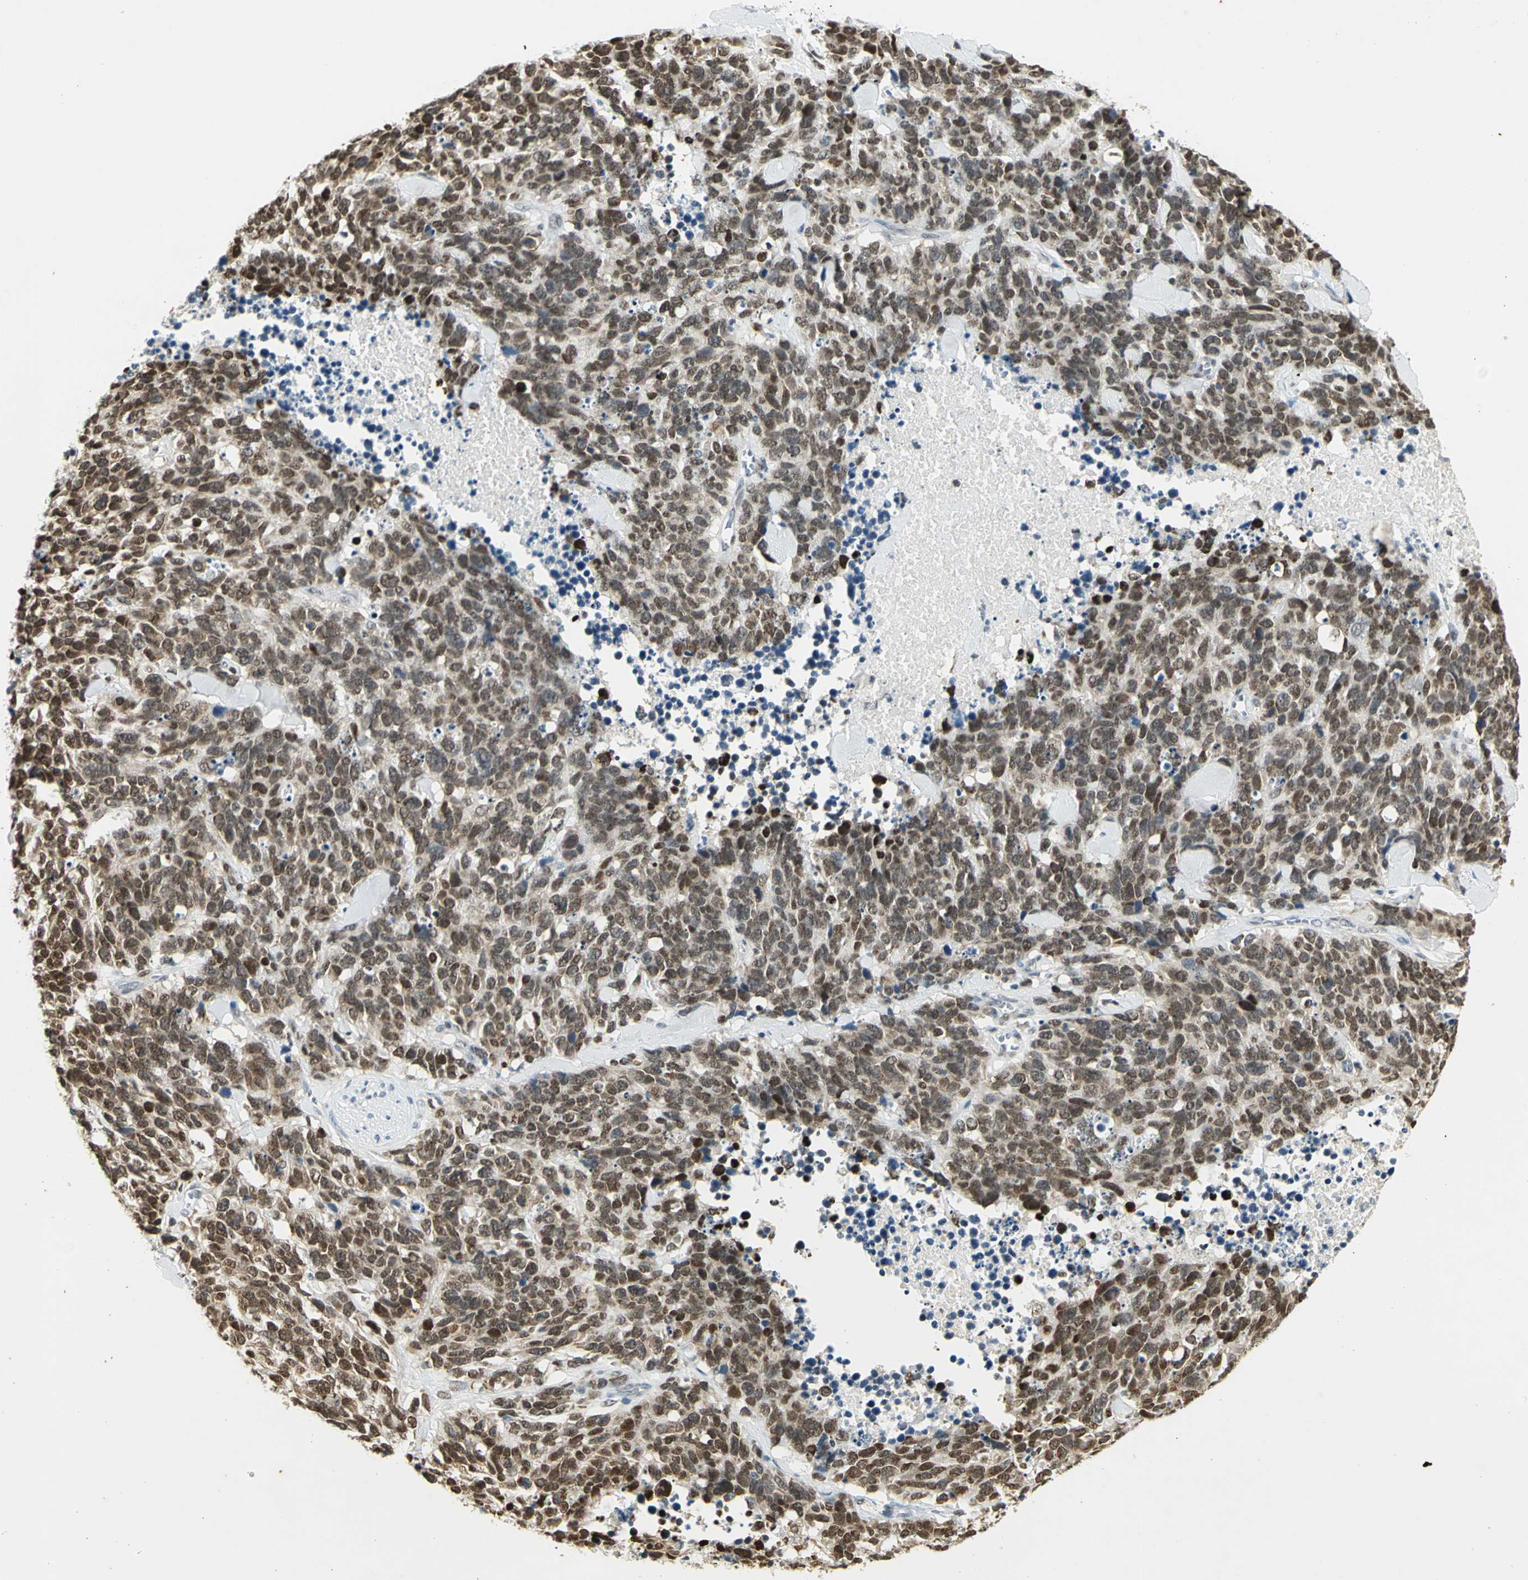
{"staining": {"intensity": "strong", "quantity": ">75%", "location": "nuclear"}, "tissue": "lung cancer", "cell_type": "Tumor cells", "image_type": "cancer", "snomed": [{"axis": "morphology", "description": "Neoplasm, malignant, NOS"}, {"axis": "topography", "description": "Lung"}], "caption": "Brown immunohistochemical staining in lung cancer (neoplasm (malignant)) exhibits strong nuclear expression in about >75% of tumor cells. Immunohistochemistry (ihc) stains the protein in brown and the nuclei are stained blue.", "gene": "AK6", "patient": {"sex": "female", "age": 58}}